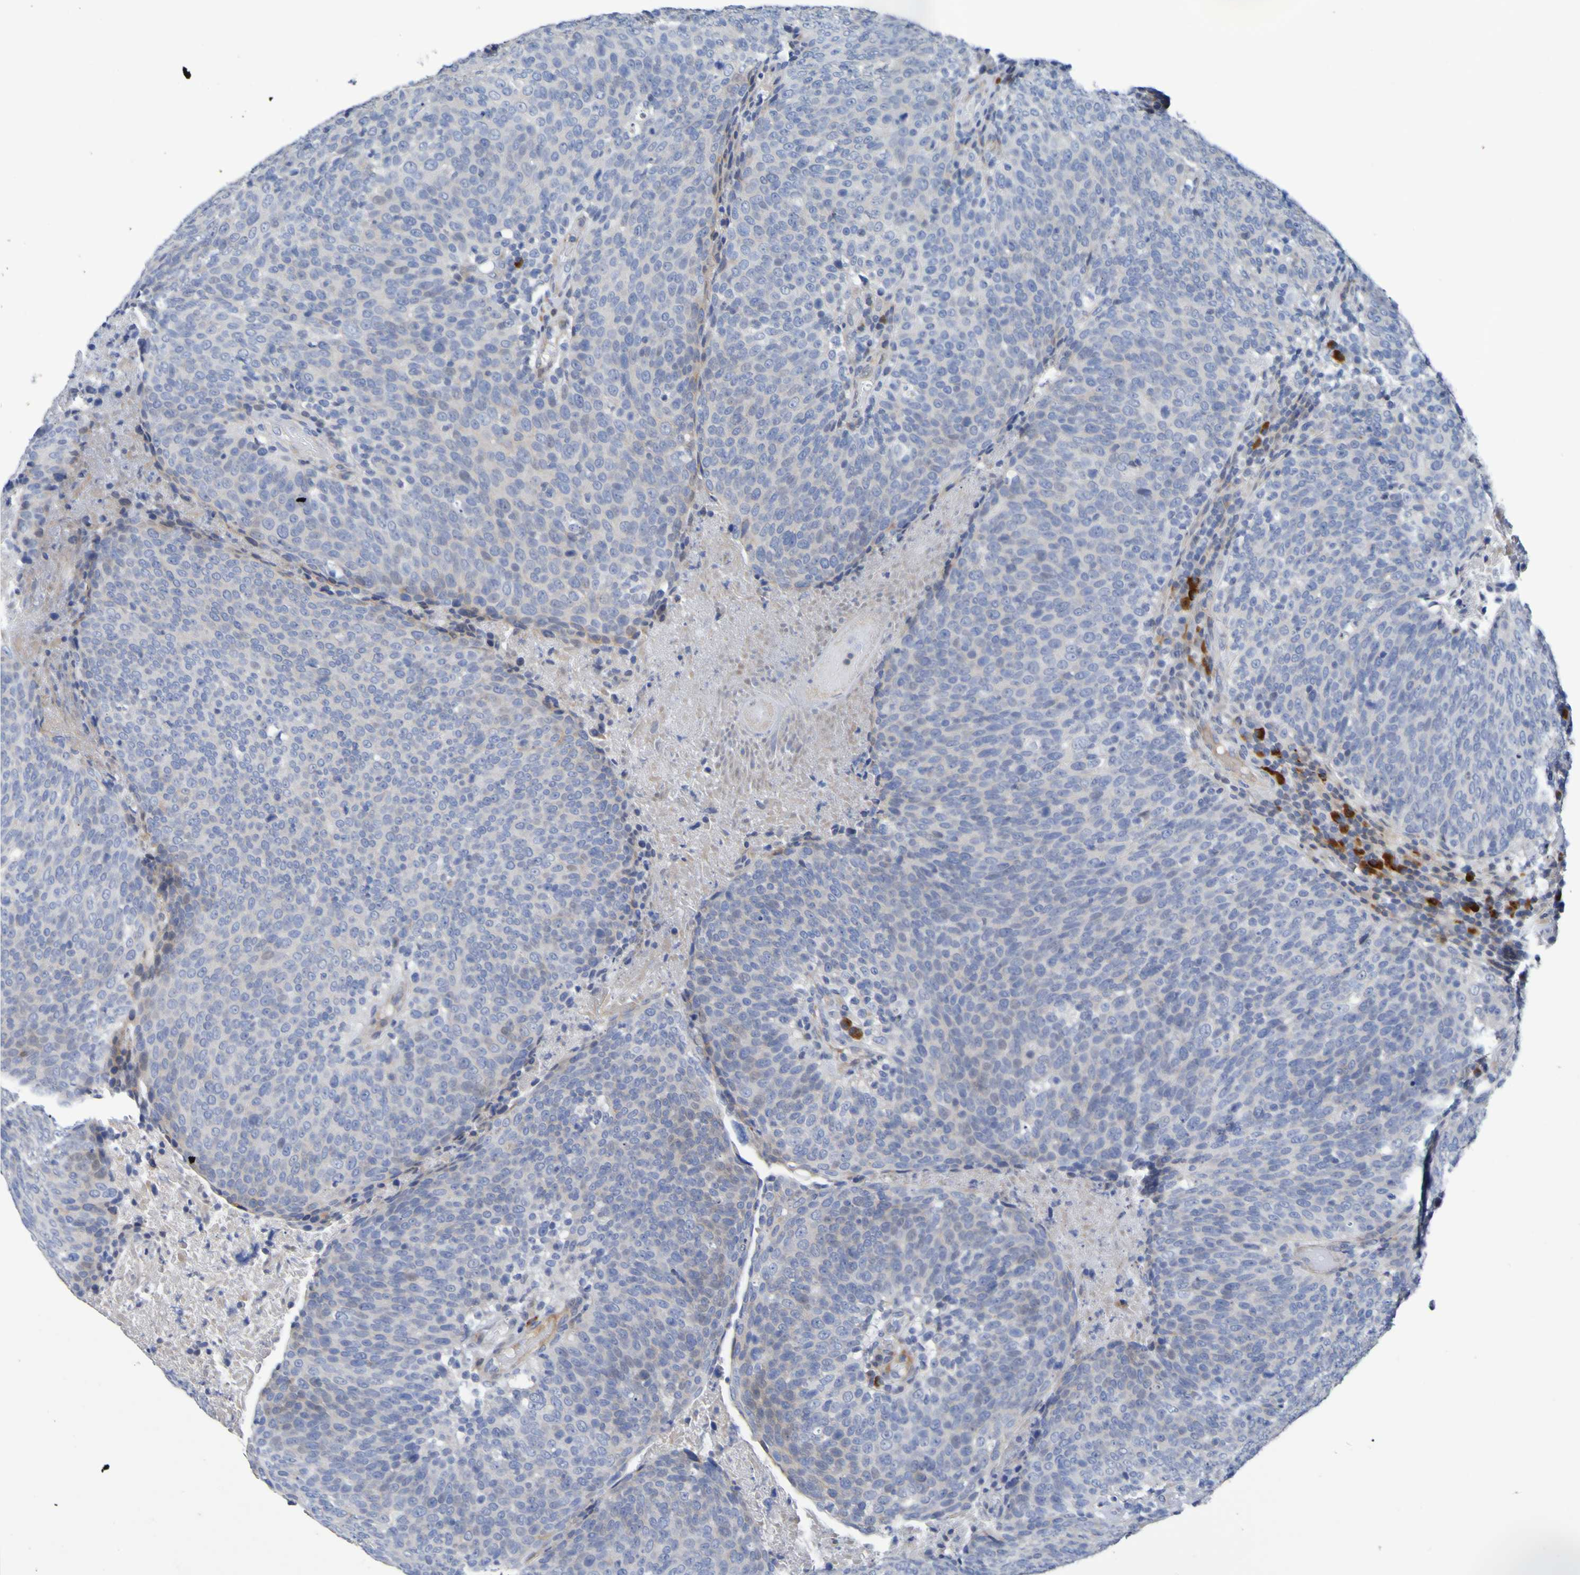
{"staining": {"intensity": "weak", "quantity": "25%-75%", "location": "cytoplasmic/membranous"}, "tissue": "head and neck cancer", "cell_type": "Tumor cells", "image_type": "cancer", "snomed": [{"axis": "morphology", "description": "Squamous cell carcinoma, NOS"}, {"axis": "morphology", "description": "Squamous cell carcinoma, metastatic, NOS"}, {"axis": "topography", "description": "Lymph node"}, {"axis": "topography", "description": "Head-Neck"}], "caption": "Head and neck squamous cell carcinoma was stained to show a protein in brown. There is low levels of weak cytoplasmic/membranous positivity in approximately 25%-75% of tumor cells.", "gene": "C11orf24", "patient": {"sex": "male", "age": 62}}